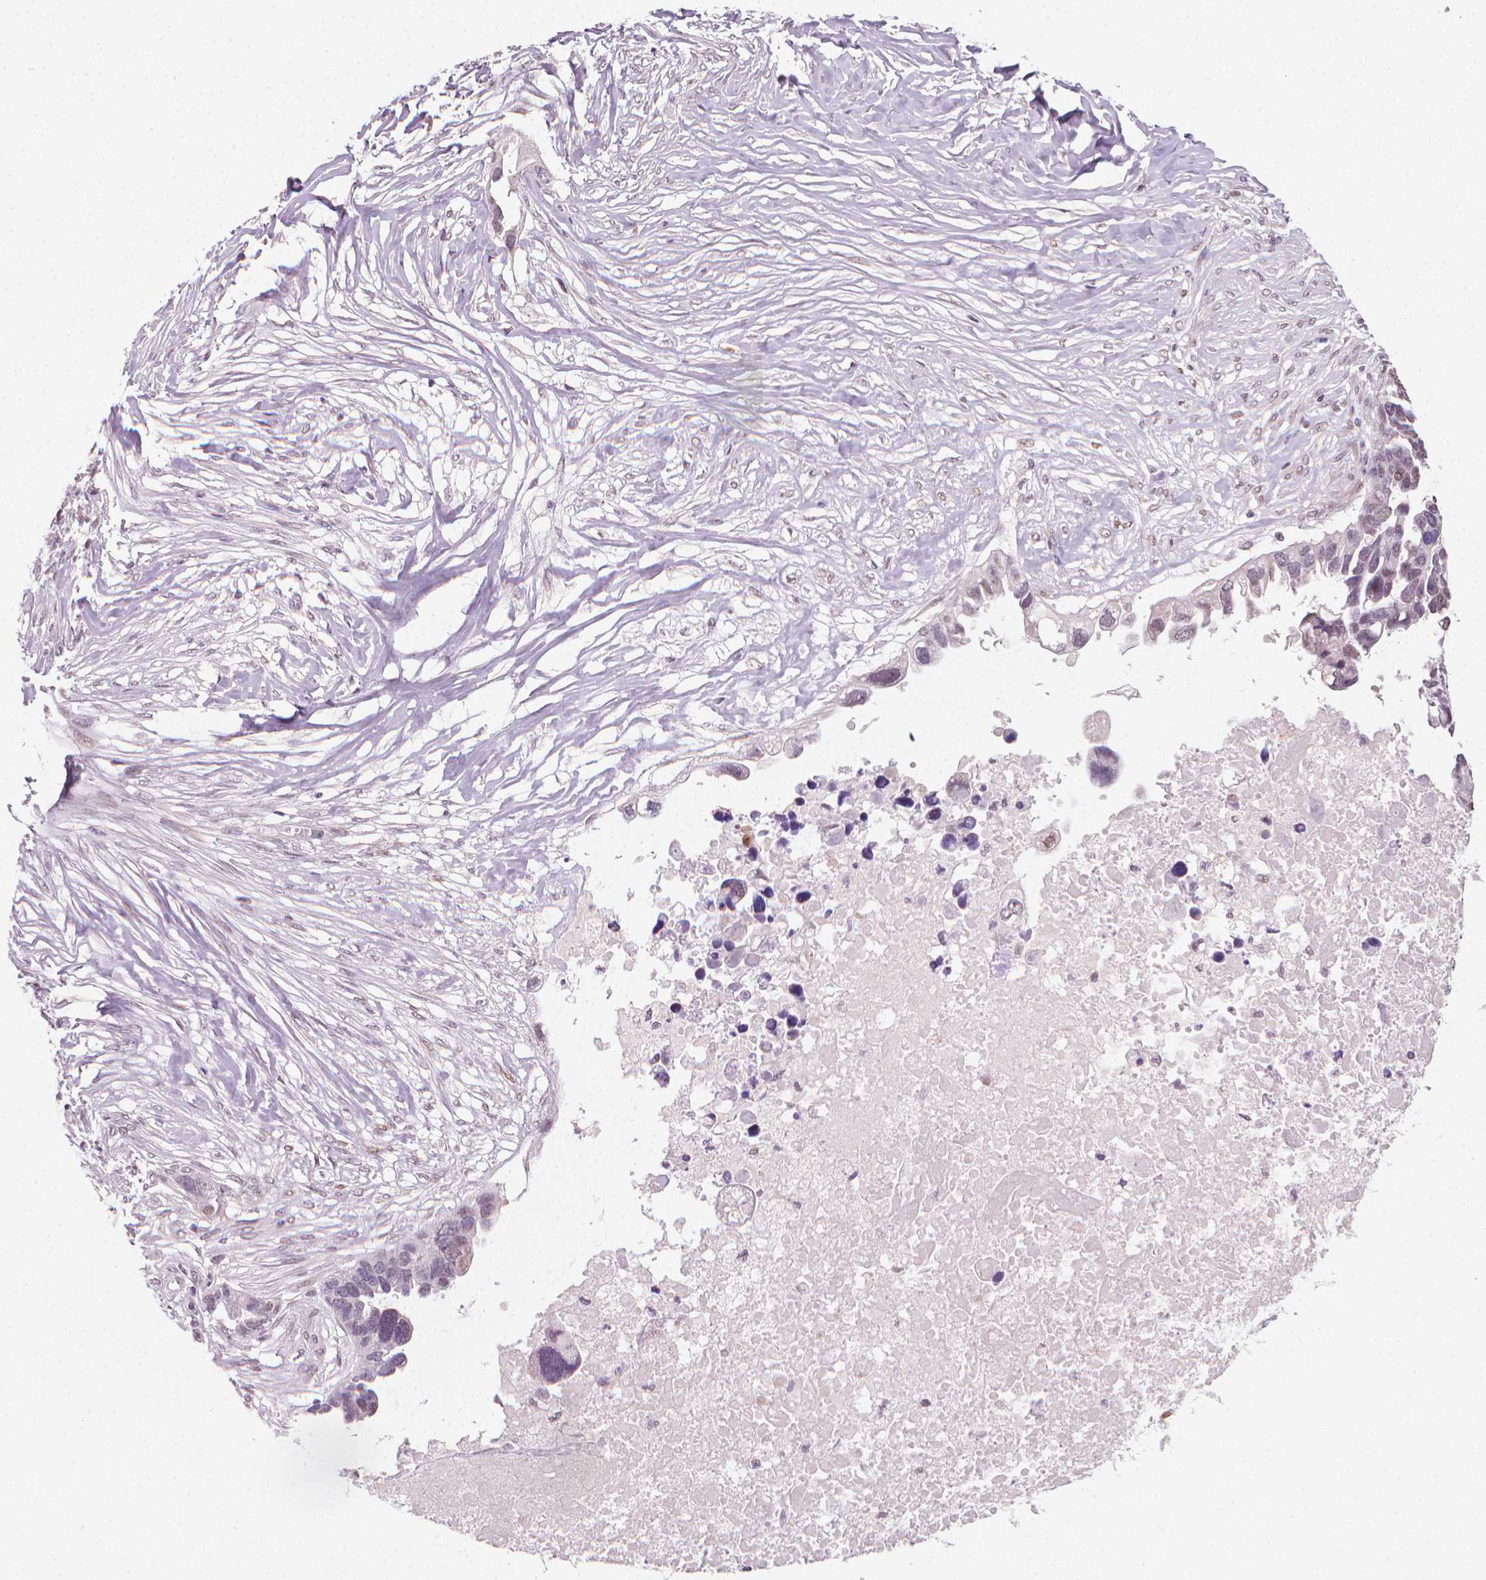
{"staining": {"intensity": "weak", "quantity": "<25%", "location": "nuclear"}, "tissue": "ovarian cancer", "cell_type": "Tumor cells", "image_type": "cancer", "snomed": [{"axis": "morphology", "description": "Cystadenocarcinoma, serous, NOS"}, {"axis": "topography", "description": "Ovary"}], "caption": "Image shows no protein expression in tumor cells of serous cystadenocarcinoma (ovarian) tissue.", "gene": "CDKN1C", "patient": {"sex": "female", "age": 54}}